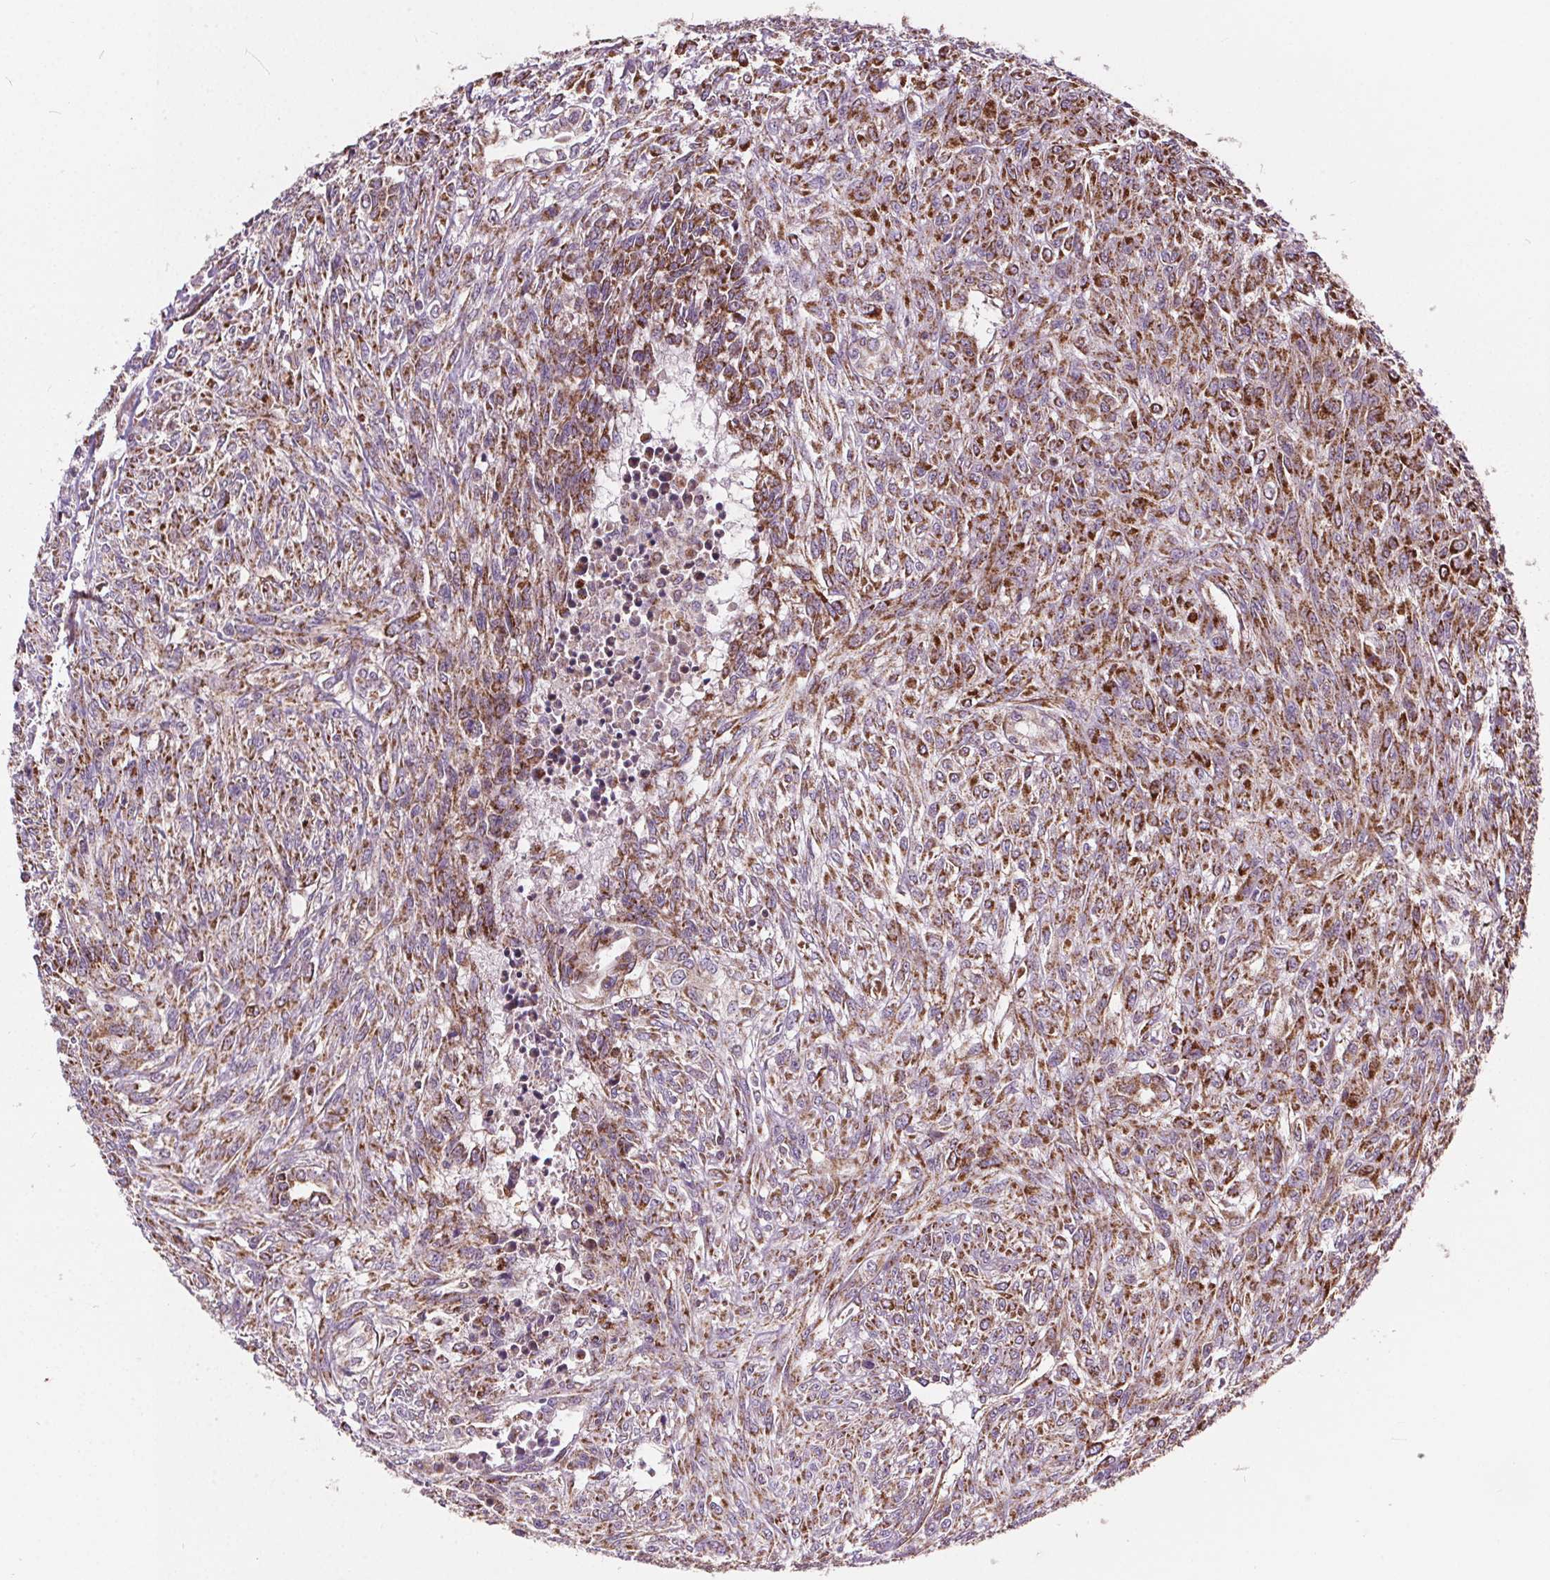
{"staining": {"intensity": "moderate", "quantity": ">75%", "location": "cytoplasmic/membranous"}, "tissue": "renal cancer", "cell_type": "Tumor cells", "image_type": "cancer", "snomed": [{"axis": "morphology", "description": "Adenocarcinoma, NOS"}, {"axis": "topography", "description": "Kidney"}], "caption": "Protein staining of renal adenocarcinoma tissue shows moderate cytoplasmic/membranous positivity in approximately >75% of tumor cells.", "gene": "GOLT1B", "patient": {"sex": "male", "age": 58}}